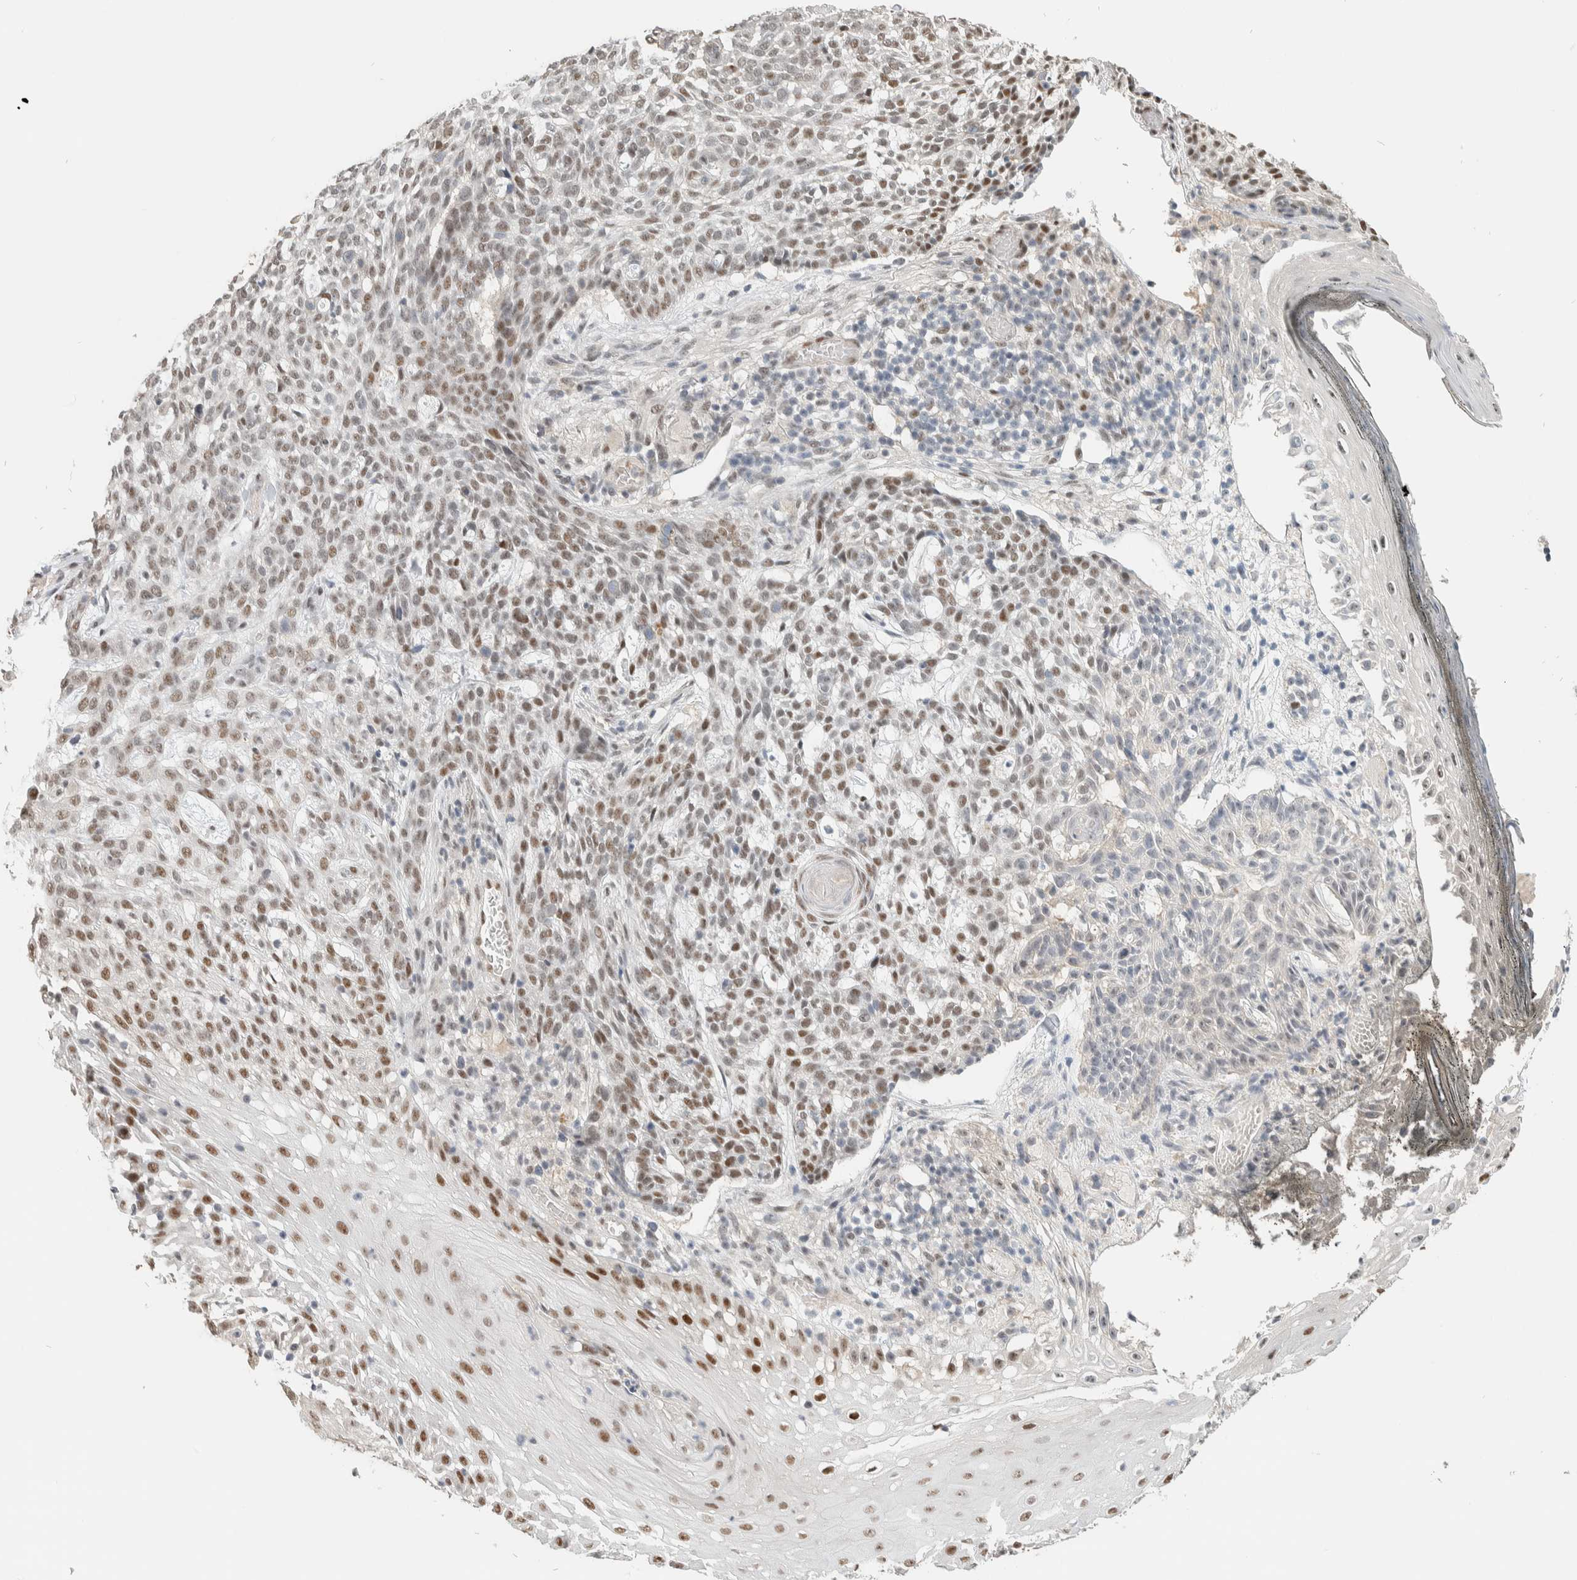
{"staining": {"intensity": "weak", "quantity": "25%-75%", "location": "nuclear"}, "tissue": "skin cancer", "cell_type": "Tumor cells", "image_type": "cancer", "snomed": [{"axis": "morphology", "description": "Basal cell carcinoma"}, {"axis": "topography", "description": "Skin"}], "caption": "Immunohistochemistry of skin cancer reveals low levels of weak nuclear staining in about 25%-75% of tumor cells.", "gene": "PUS7", "patient": {"sex": "female", "age": 64}}